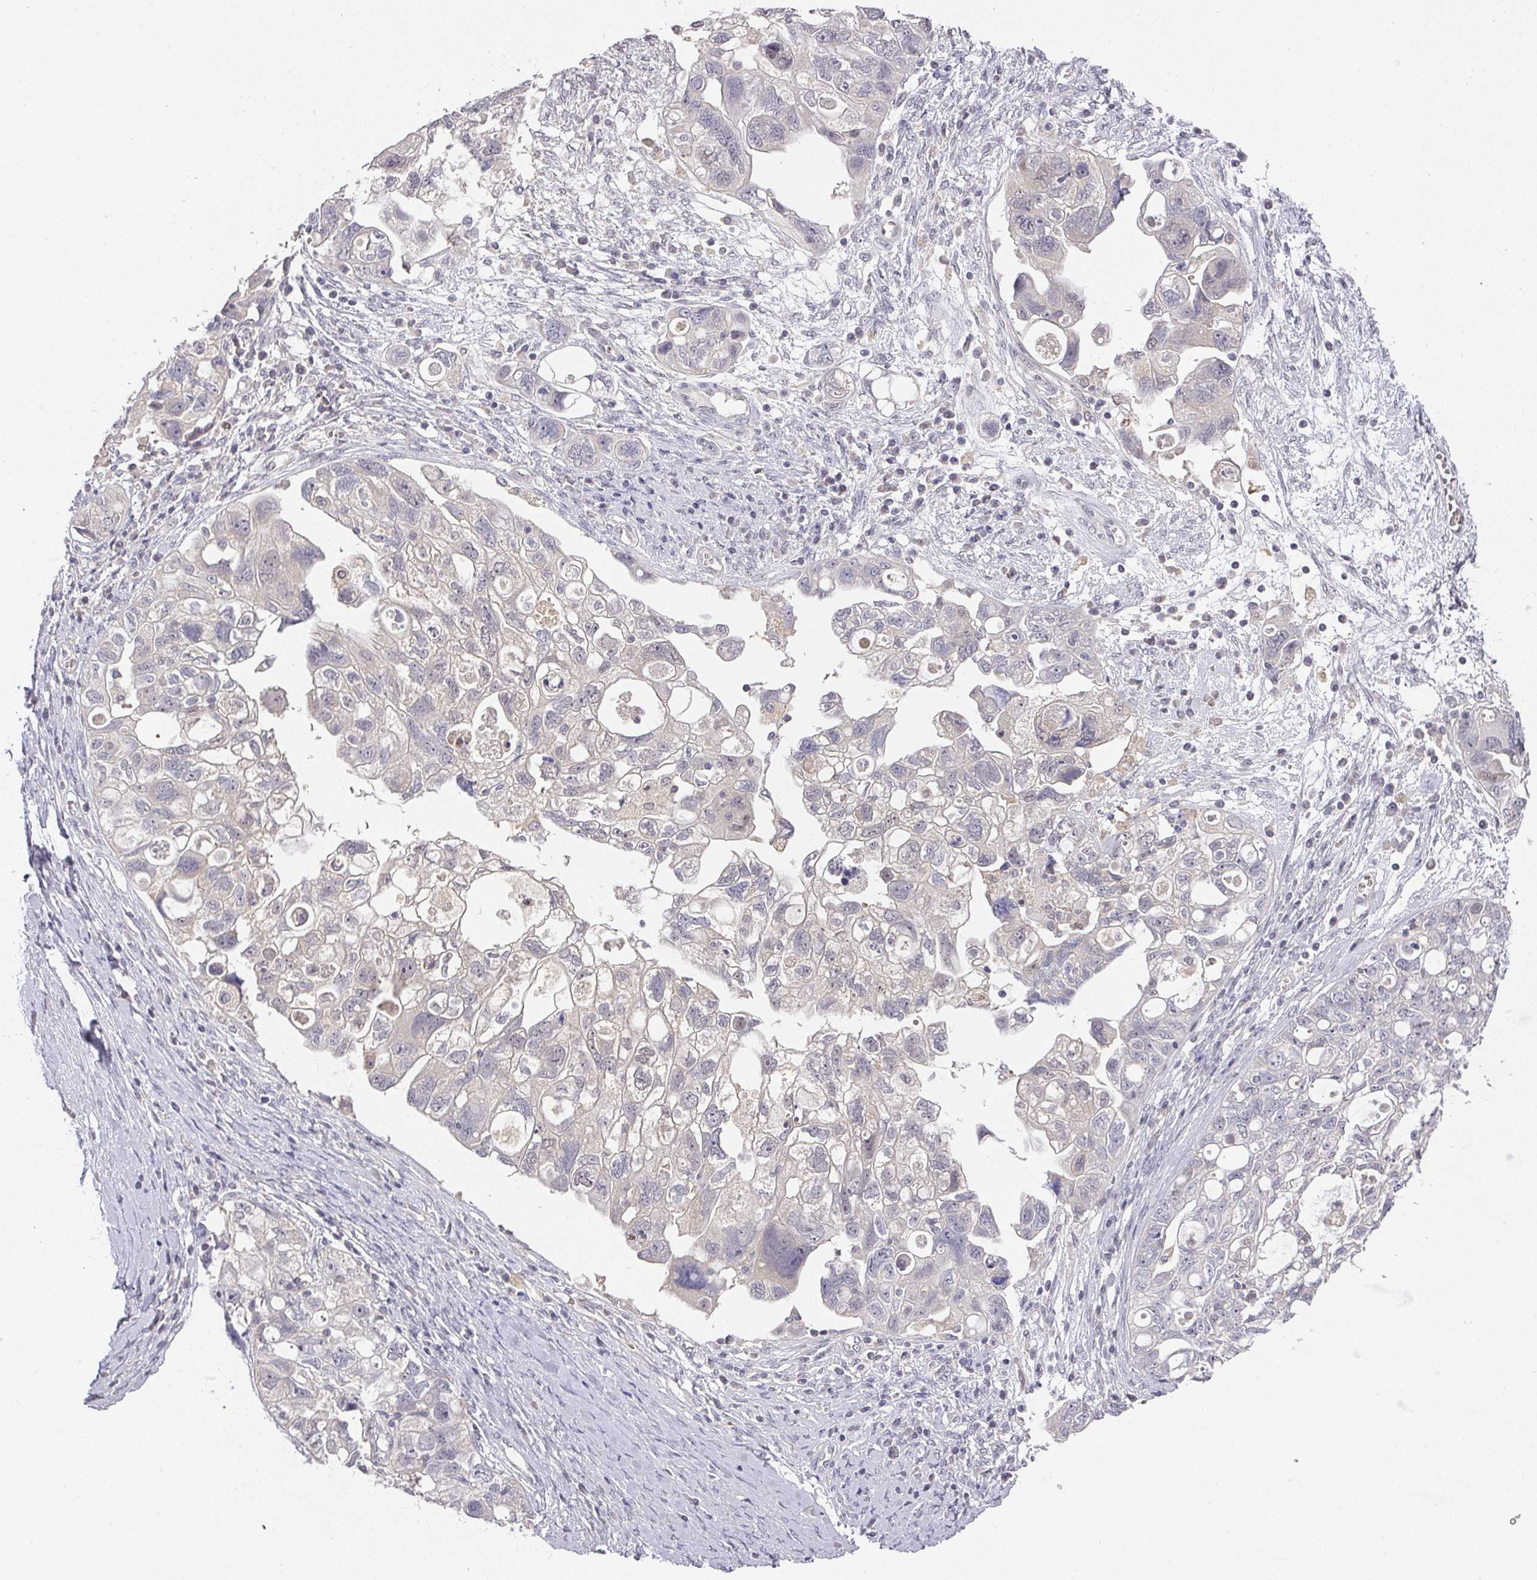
{"staining": {"intensity": "negative", "quantity": "none", "location": "none"}, "tissue": "ovarian cancer", "cell_type": "Tumor cells", "image_type": "cancer", "snomed": [{"axis": "morphology", "description": "Carcinoma, NOS"}, {"axis": "morphology", "description": "Cystadenocarcinoma, serous, NOS"}, {"axis": "topography", "description": "Ovary"}], "caption": "Tumor cells are negative for protein expression in human ovarian serous cystadenocarcinoma. (DAB (3,3'-diaminobenzidine) immunohistochemistry (IHC) visualized using brightfield microscopy, high magnification).", "gene": "FOXN4", "patient": {"sex": "female", "age": 69}}